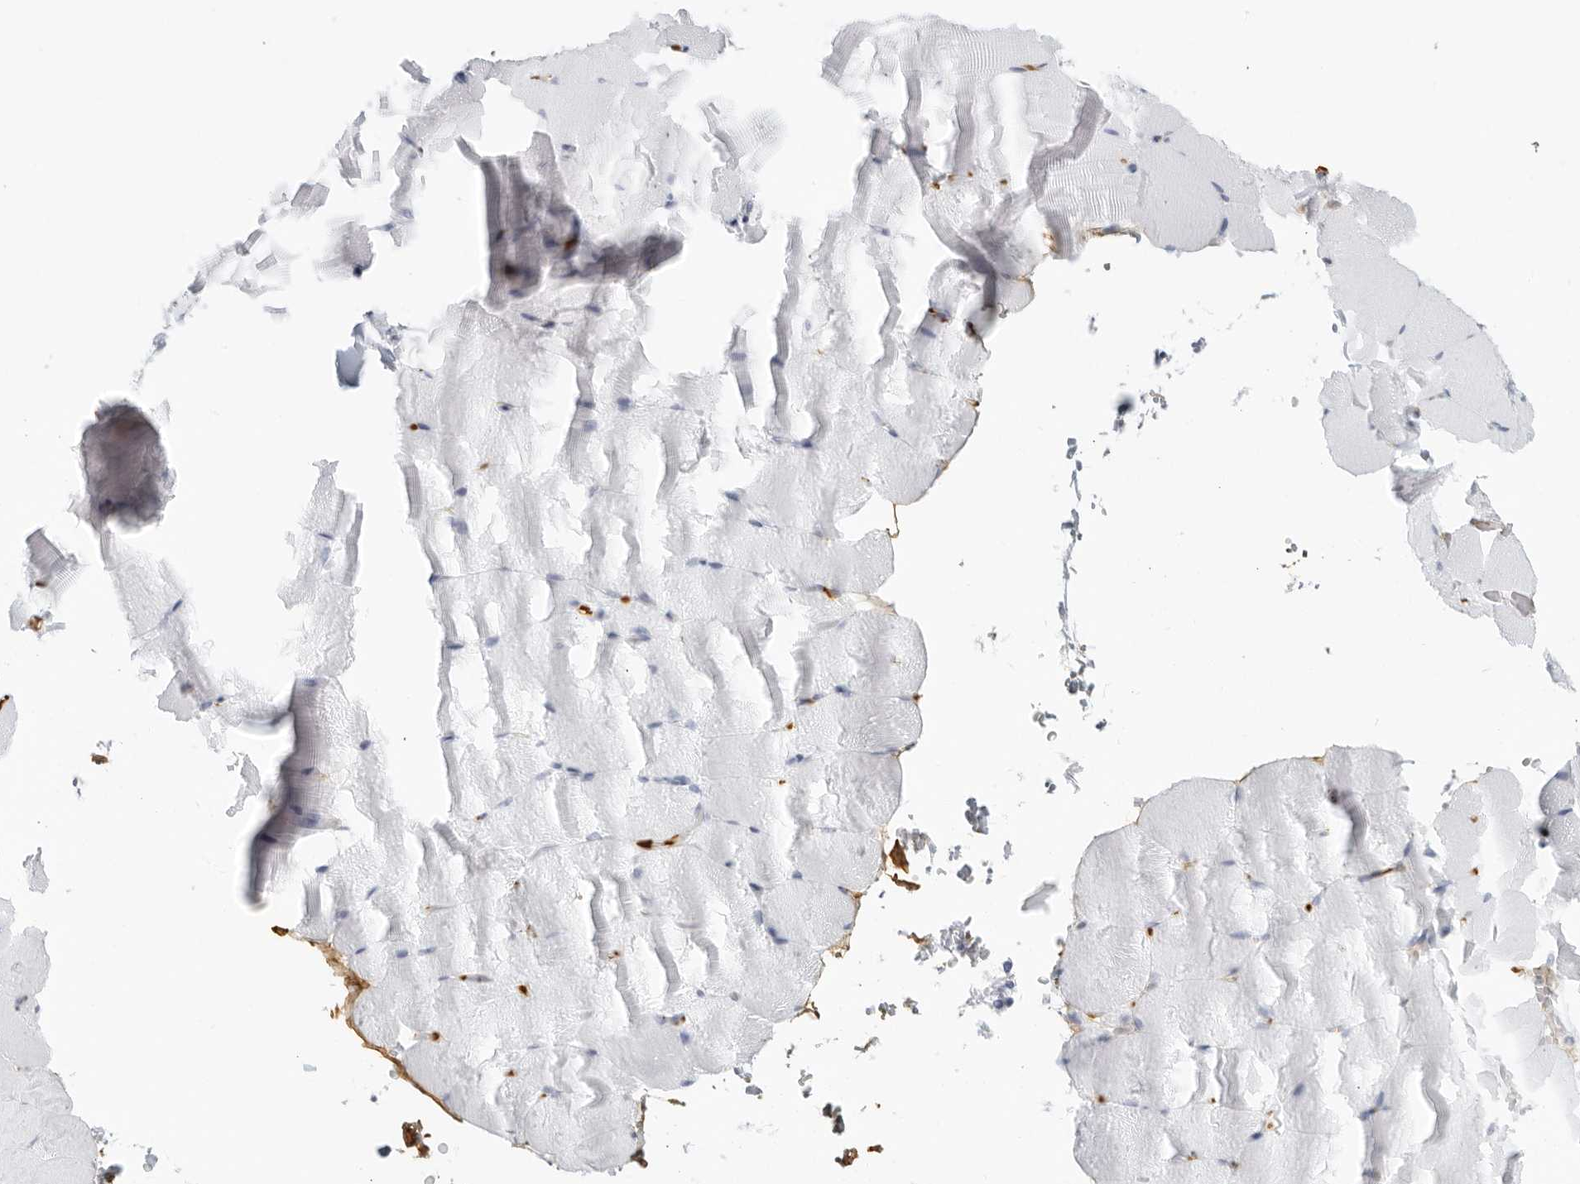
{"staining": {"intensity": "negative", "quantity": "none", "location": "none"}, "tissue": "skeletal muscle", "cell_type": "Myocytes", "image_type": "normal", "snomed": [{"axis": "morphology", "description": "Normal tissue, NOS"}, {"axis": "topography", "description": "Skeletal muscle"}, {"axis": "topography", "description": "Parathyroid gland"}], "caption": "The immunohistochemistry (IHC) image has no significant expression in myocytes of skeletal muscle.", "gene": "FGG", "patient": {"sex": "female", "age": 37}}